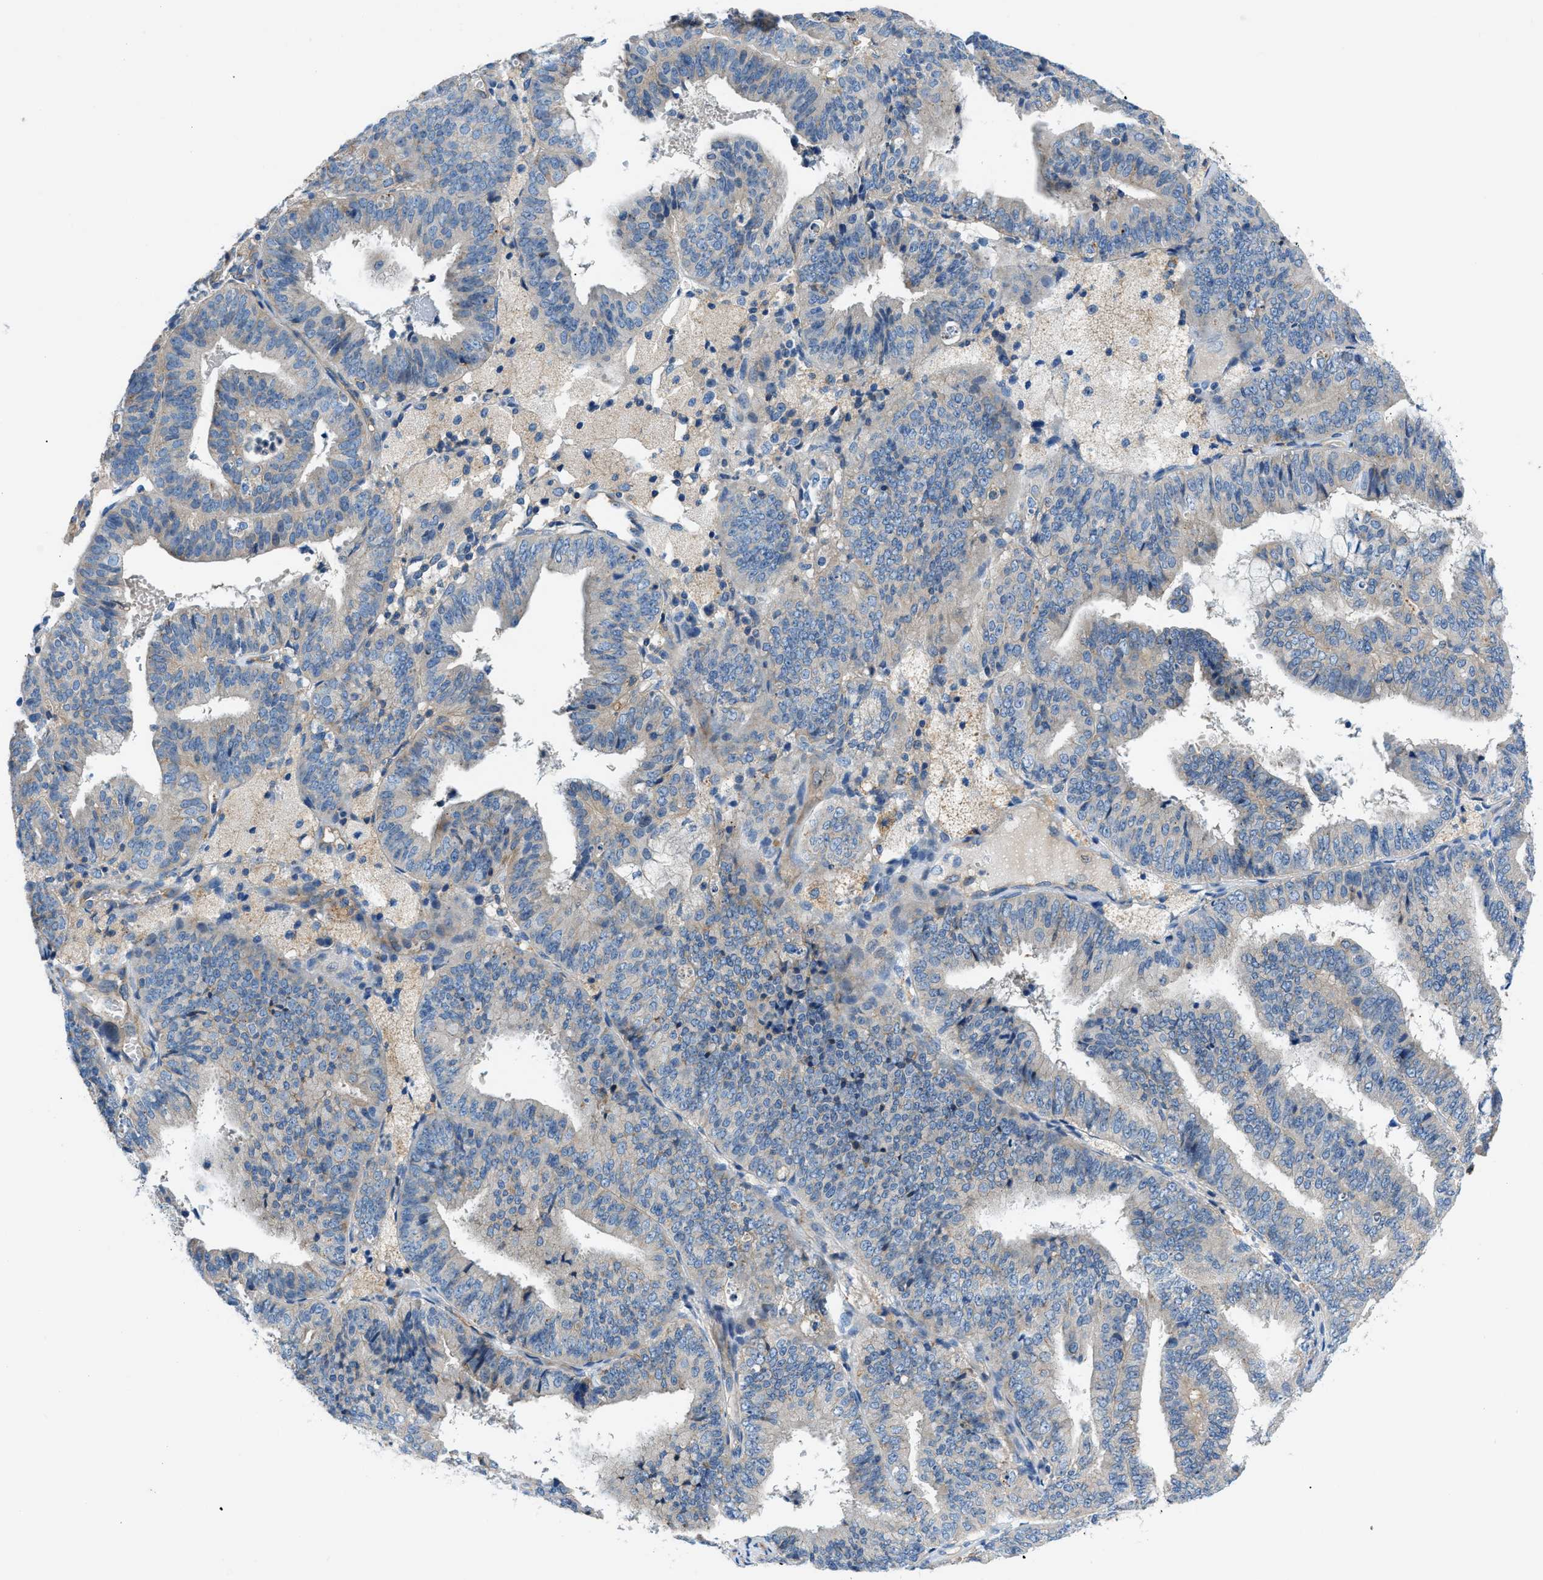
{"staining": {"intensity": "weak", "quantity": "<25%", "location": "cytoplasmic/membranous"}, "tissue": "endometrial cancer", "cell_type": "Tumor cells", "image_type": "cancer", "snomed": [{"axis": "morphology", "description": "Adenocarcinoma, NOS"}, {"axis": "topography", "description": "Endometrium"}], "caption": "Micrograph shows no significant protein expression in tumor cells of adenocarcinoma (endometrial). (IHC, brightfield microscopy, high magnification).", "gene": "ORAI1", "patient": {"sex": "female", "age": 63}}